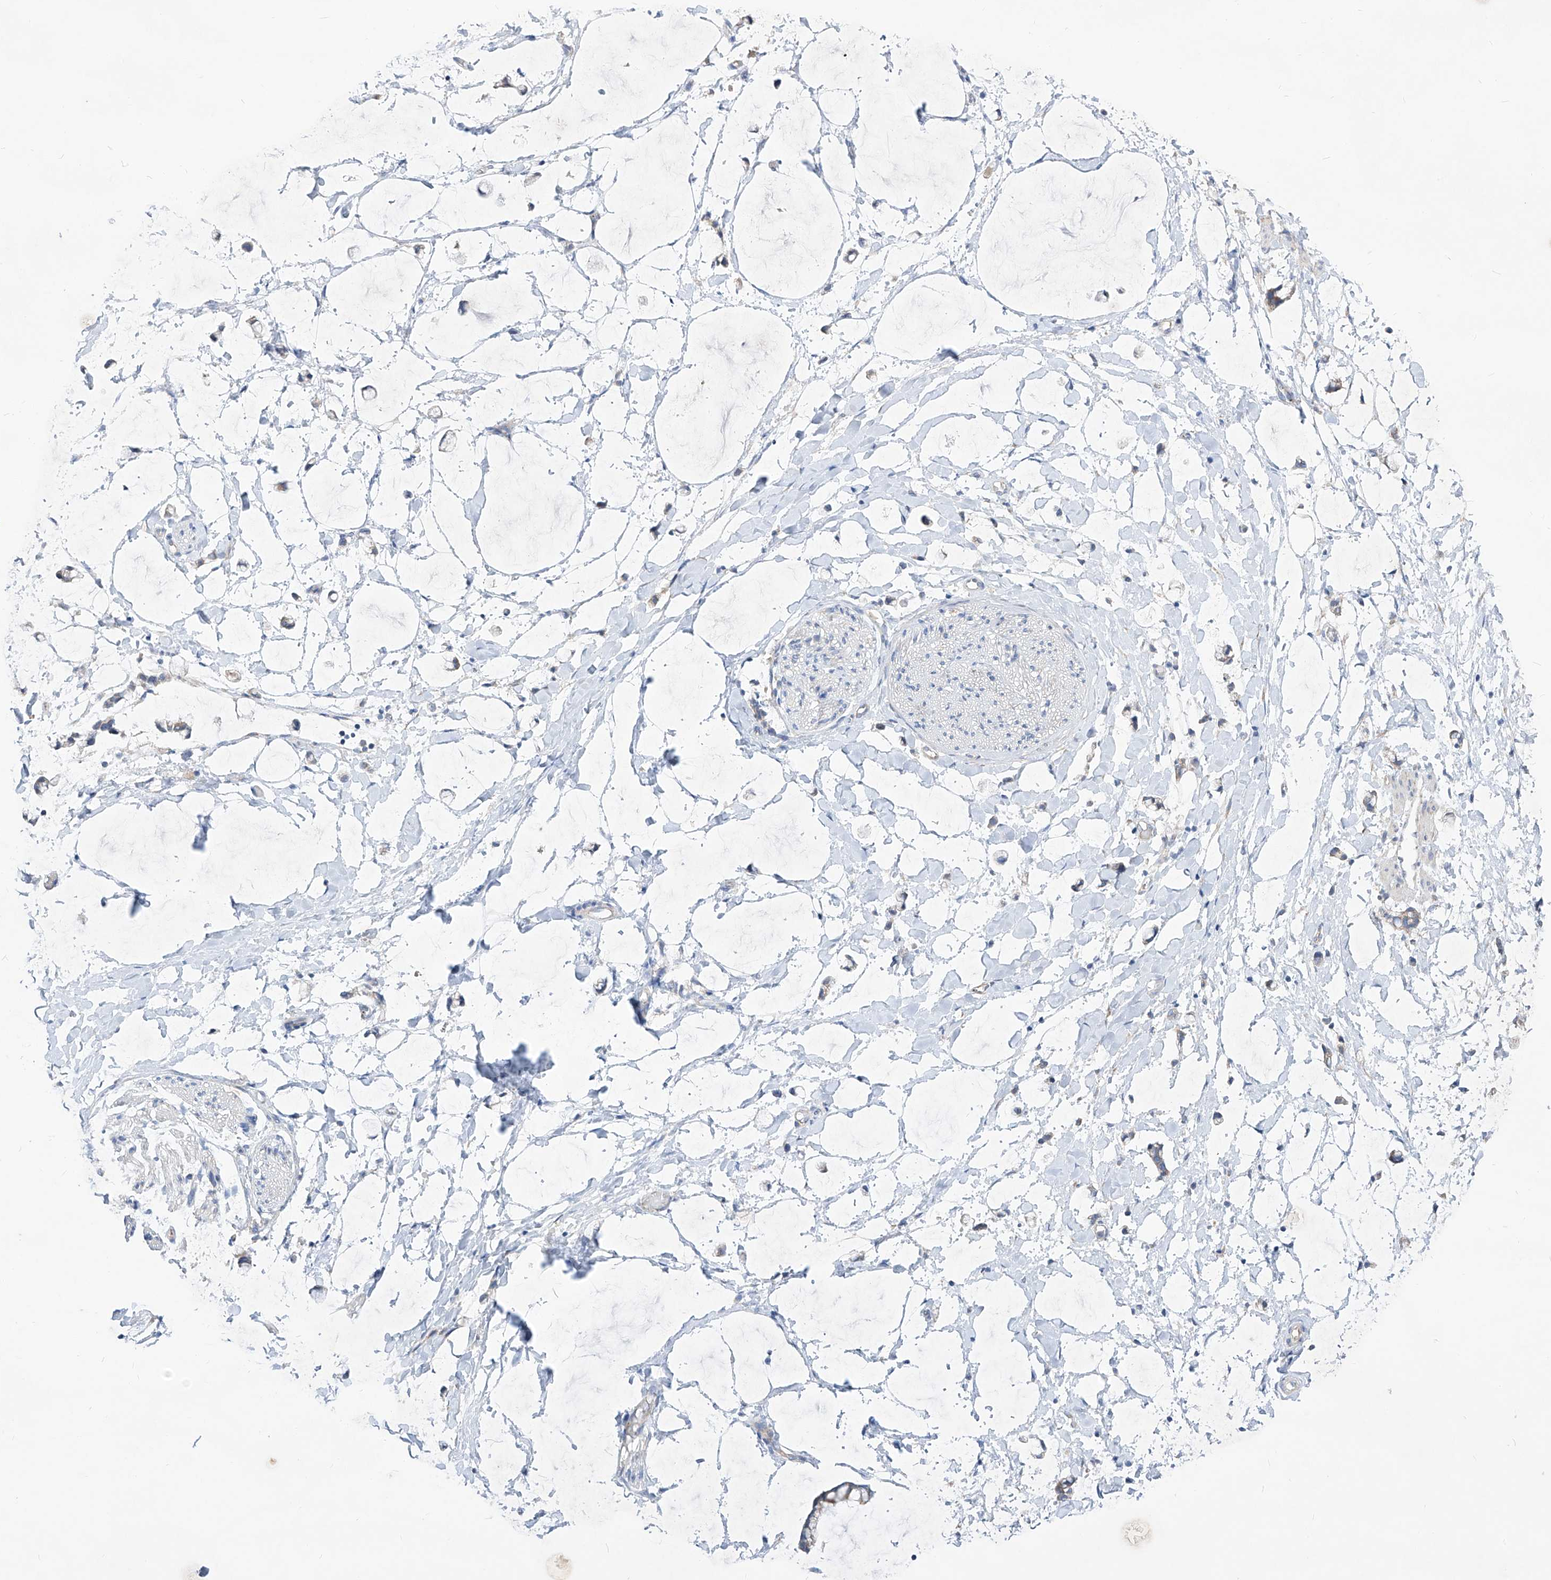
{"staining": {"intensity": "negative", "quantity": "none", "location": "none"}, "tissue": "adipose tissue", "cell_type": "Adipocytes", "image_type": "normal", "snomed": [{"axis": "morphology", "description": "Normal tissue, NOS"}, {"axis": "morphology", "description": "Adenocarcinoma, NOS"}, {"axis": "topography", "description": "Colon"}, {"axis": "topography", "description": "Peripheral nerve tissue"}], "caption": "Protein analysis of normal adipose tissue shows no significant positivity in adipocytes.", "gene": "UFL1", "patient": {"sex": "male", "age": 14}}